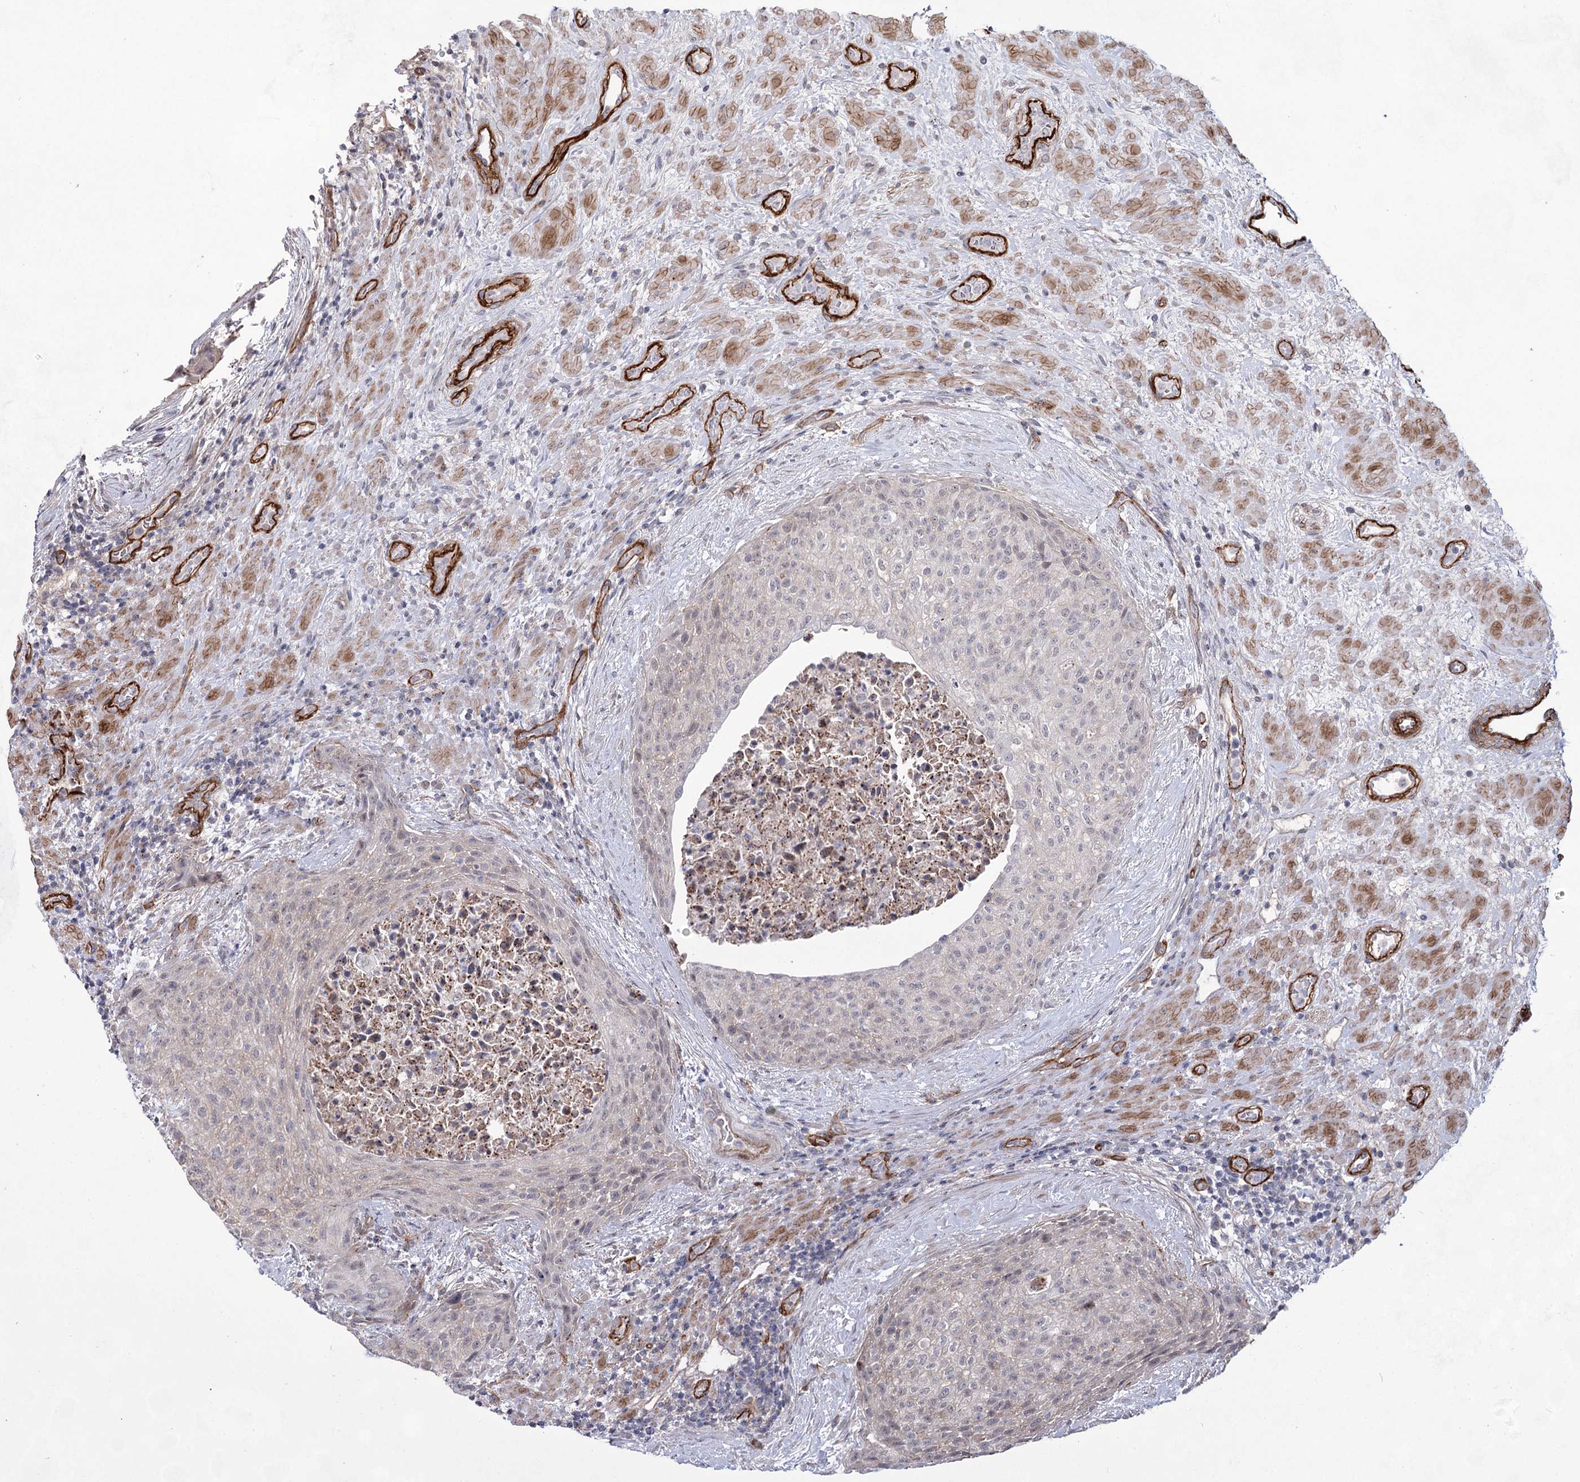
{"staining": {"intensity": "negative", "quantity": "none", "location": "none"}, "tissue": "urothelial cancer", "cell_type": "Tumor cells", "image_type": "cancer", "snomed": [{"axis": "morphology", "description": "Normal tissue, NOS"}, {"axis": "morphology", "description": "Urothelial carcinoma, NOS"}, {"axis": "topography", "description": "Urinary bladder"}, {"axis": "topography", "description": "Peripheral nerve tissue"}], "caption": "IHC micrograph of transitional cell carcinoma stained for a protein (brown), which exhibits no positivity in tumor cells.", "gene": "ATL2", "patient": {"sex": "male", "age": 35}}